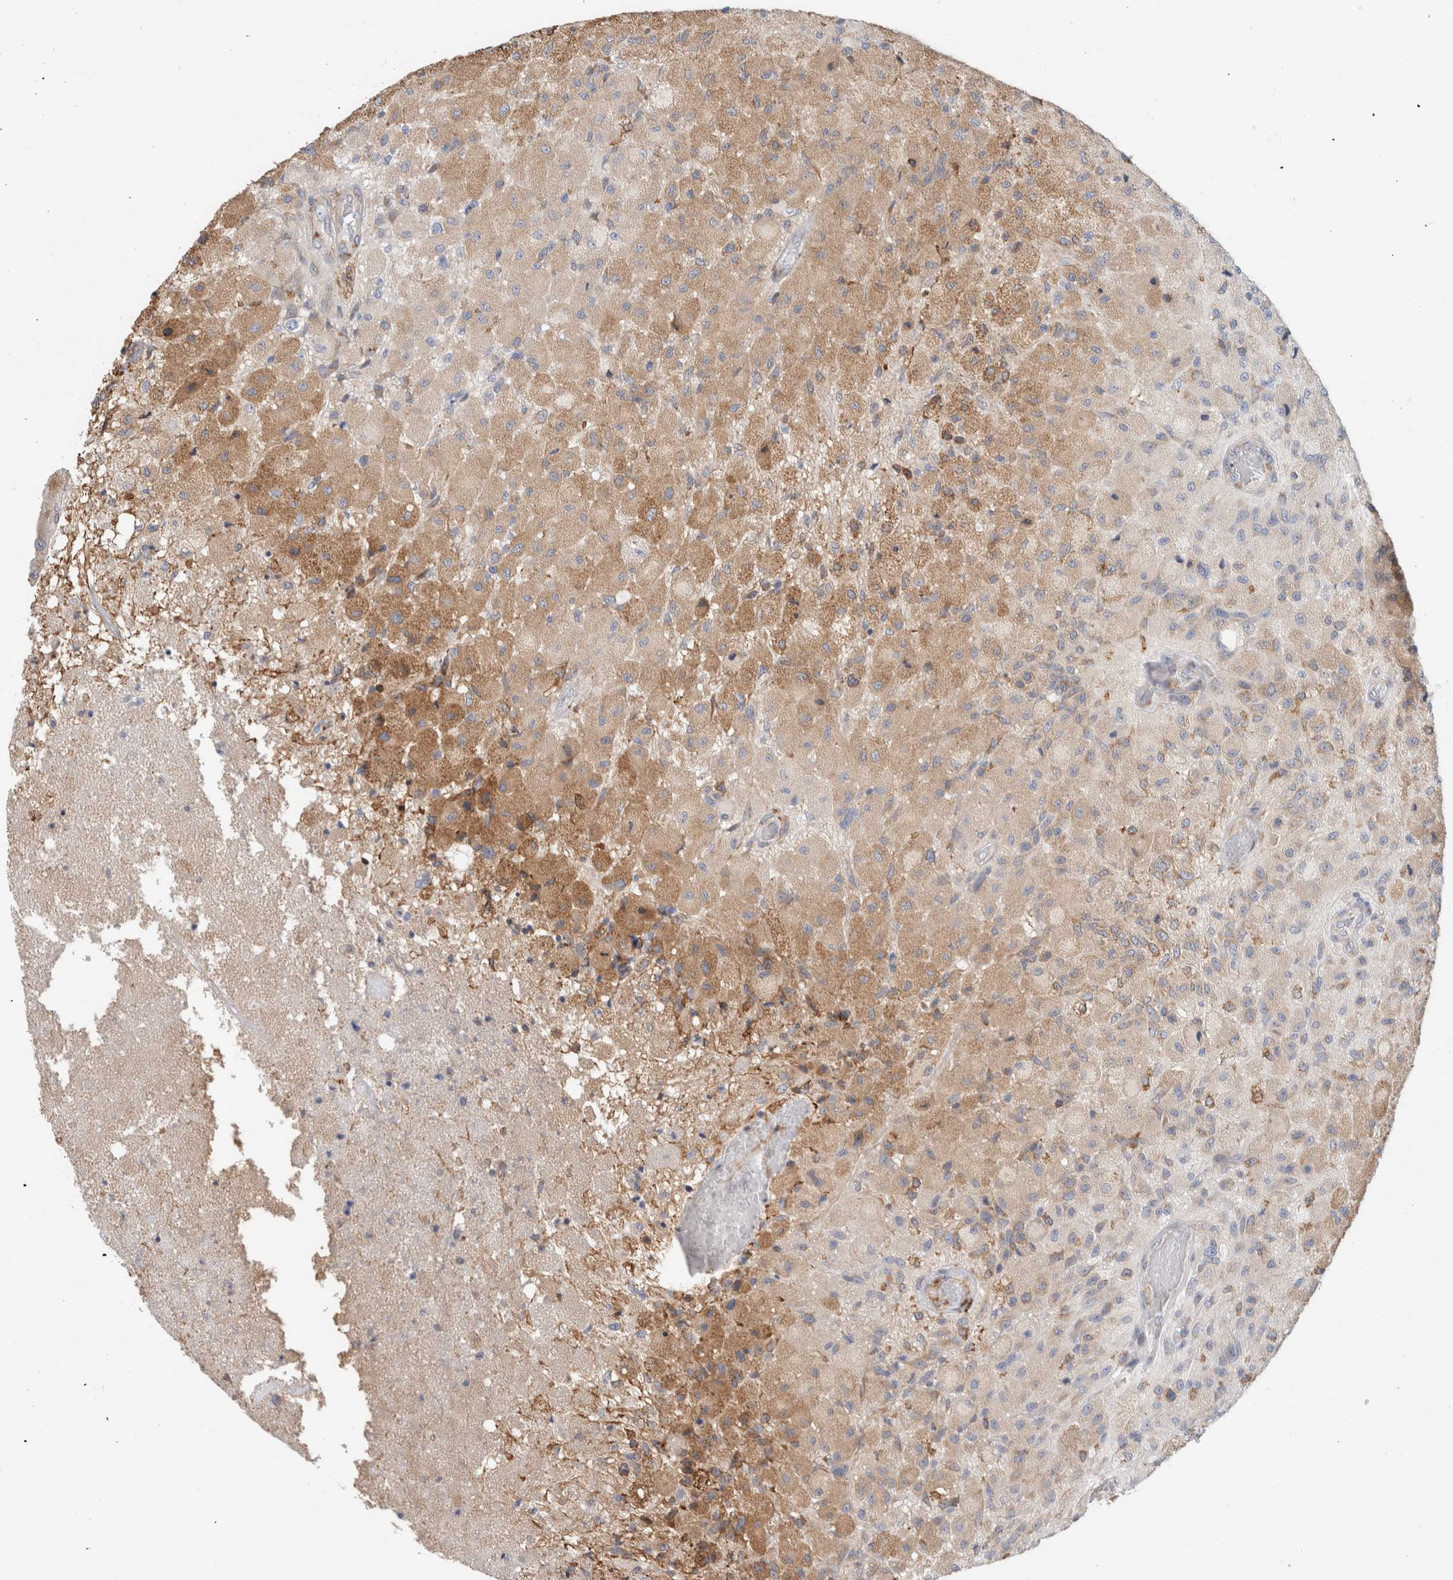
{"staining": {"intensity": "moderate", "quantity": ">75%", "location": "cytoplasmic/membranous"}, "tissue": "glioma", "cell_type": "Tumor cells", "image_type": "cancer", "snomed": [{"axis": "morphology", "description": "Normal tissue, NOS"}, {"axis": "morphology", "description": "Glioma, malignant, High grade"}, {"axis": "topography", "description": "Cerebral cortex"}], "caption": "The histopathology image shows a brown stain indicating the presence of a protein in the cytoplasmic/membranous of tumor cells in glioma.", "gene": "P4HA1", "patient": {"sex": "male", "age": 77}}